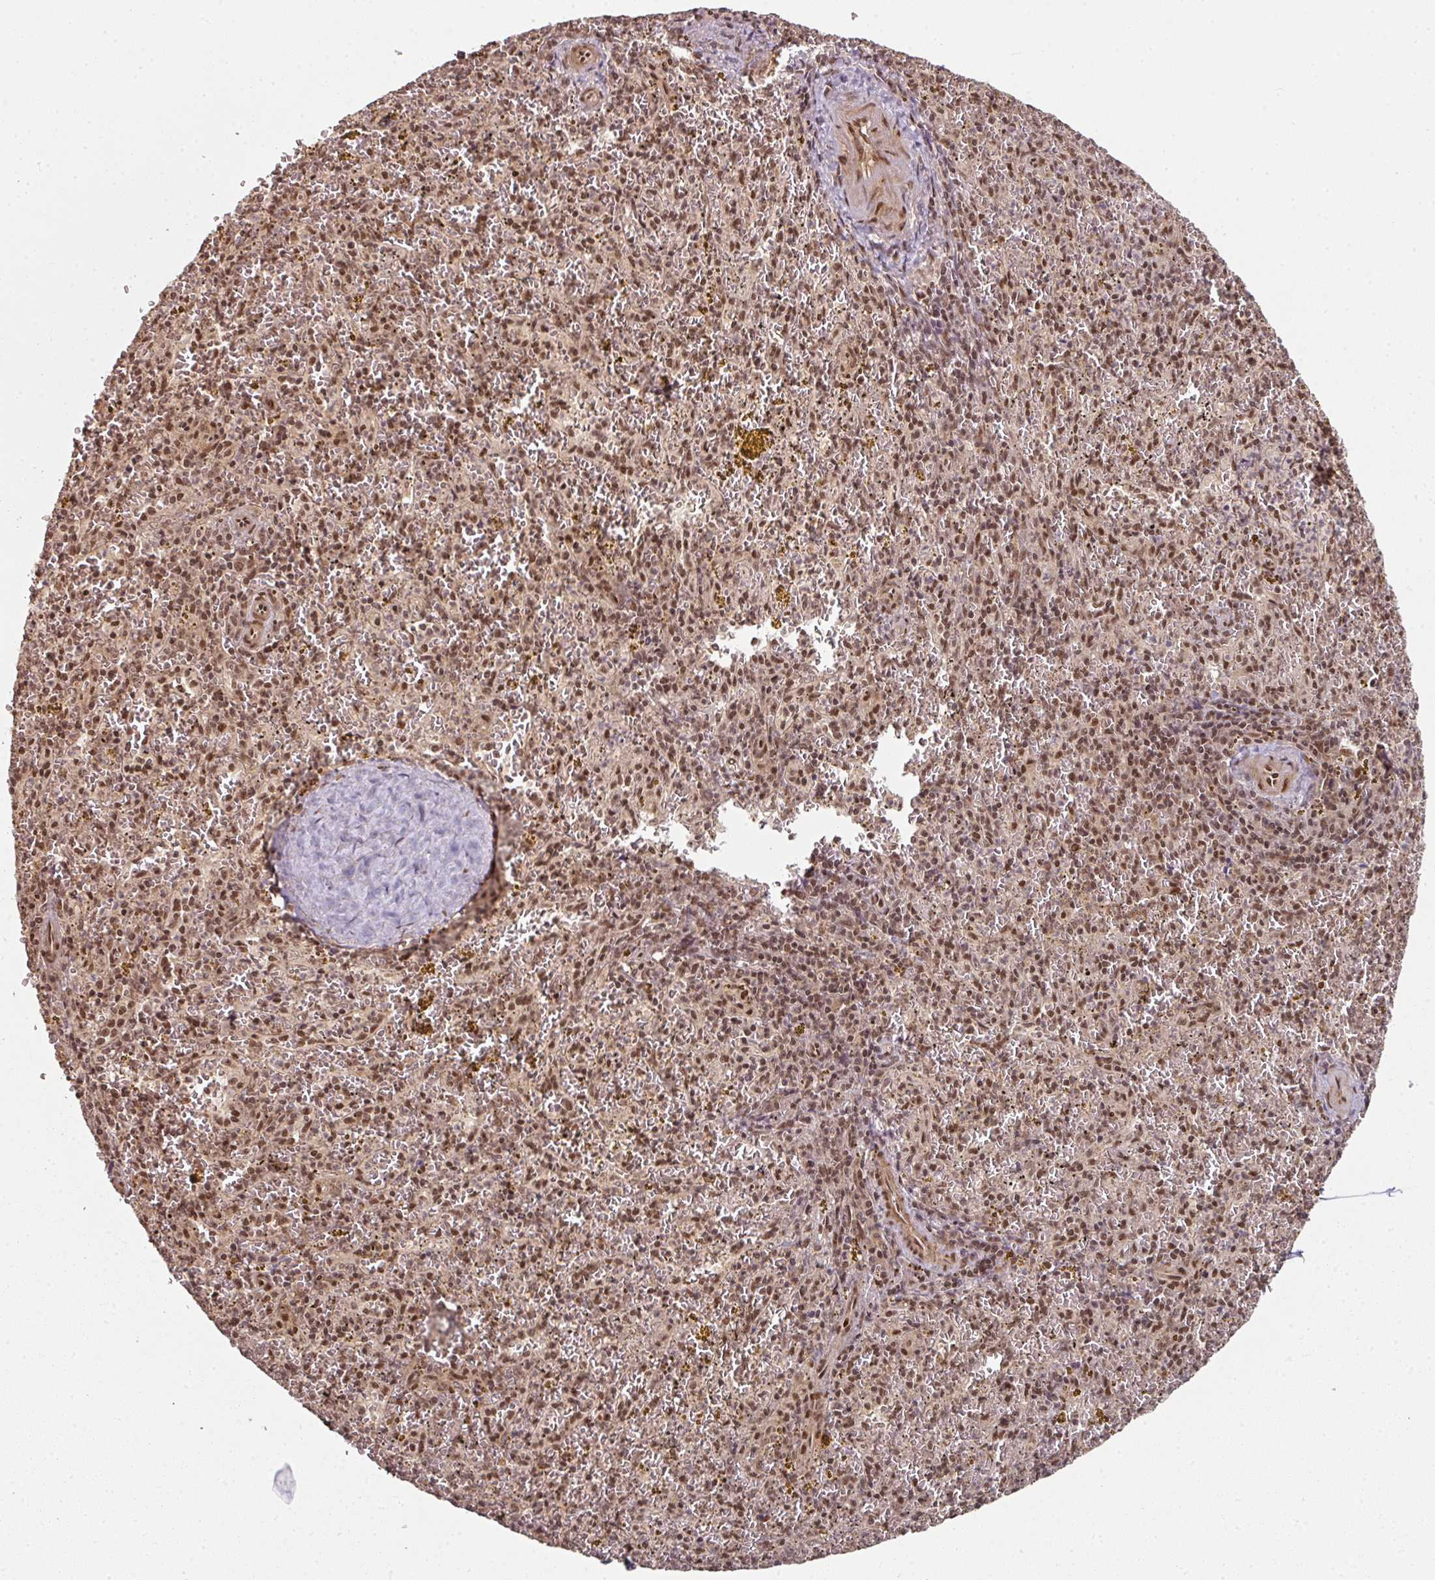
{"staining": {"intensity": "moderate", "quantity": "25%-75%", "location": "nuclear"}, "tissue": "spleen", "cell_type": "Cells in red pulp", "image_type": "normal", "snomed": [{"axis": "morphology", "description": "Normal tissue, NOS"}, {"axis": "topography", "description": "Spleen"}], "caption": "IHC histopathology image of benign spleen: spleen stained using immunohistochemistry reveals medium levels of moderate protein expression localized specifically in the nuclear of cells in red pulp, appearing as a nuclear brown color.", "gene": "SIK3", "patient": {"sex": "male", "age": 57}}